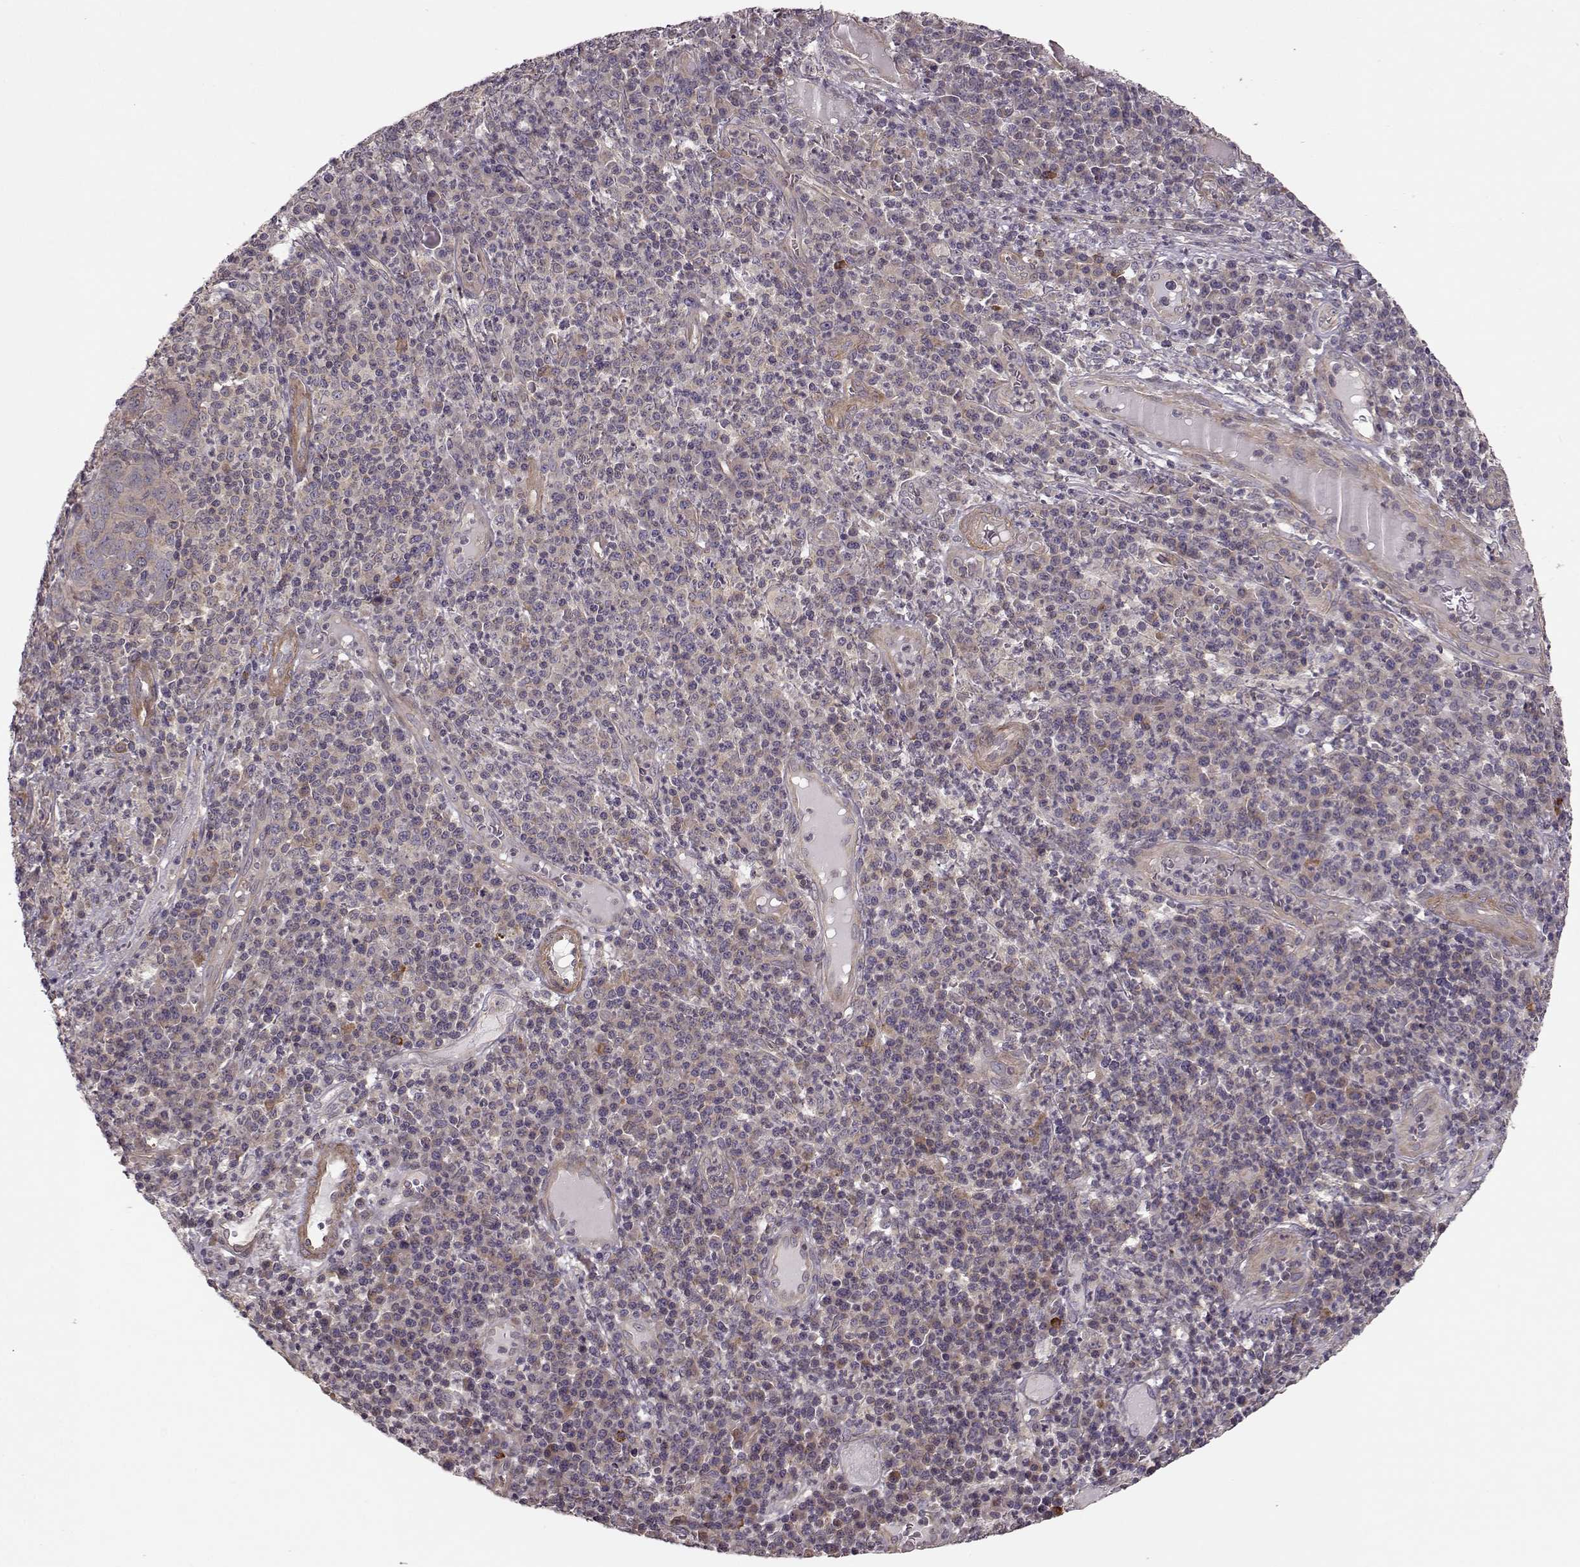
{"staining": {"intensity": "moderate", "quantity": "<25%", "location": "cytoplasmic/membranous"}, "tissue": "skin cancer", "cell_type": "Tumor cells", "image_type": "cancer", "snomed": [{"axis": "morphology", "description": "Squamous cell carcinoma, NOS"}, {"axis": "topography", "description": "Skin"}, {"axis": "topography", "description": "Anal"}], "caption": "Moderate cytoplasmic/membranous expression for a protein is present in about <25% of tumor cells of skin squamous cell carcinoma using immunohistochemistry.", "gene": "SLAIN2", "patient": {"sex": "female", "age": 51}}